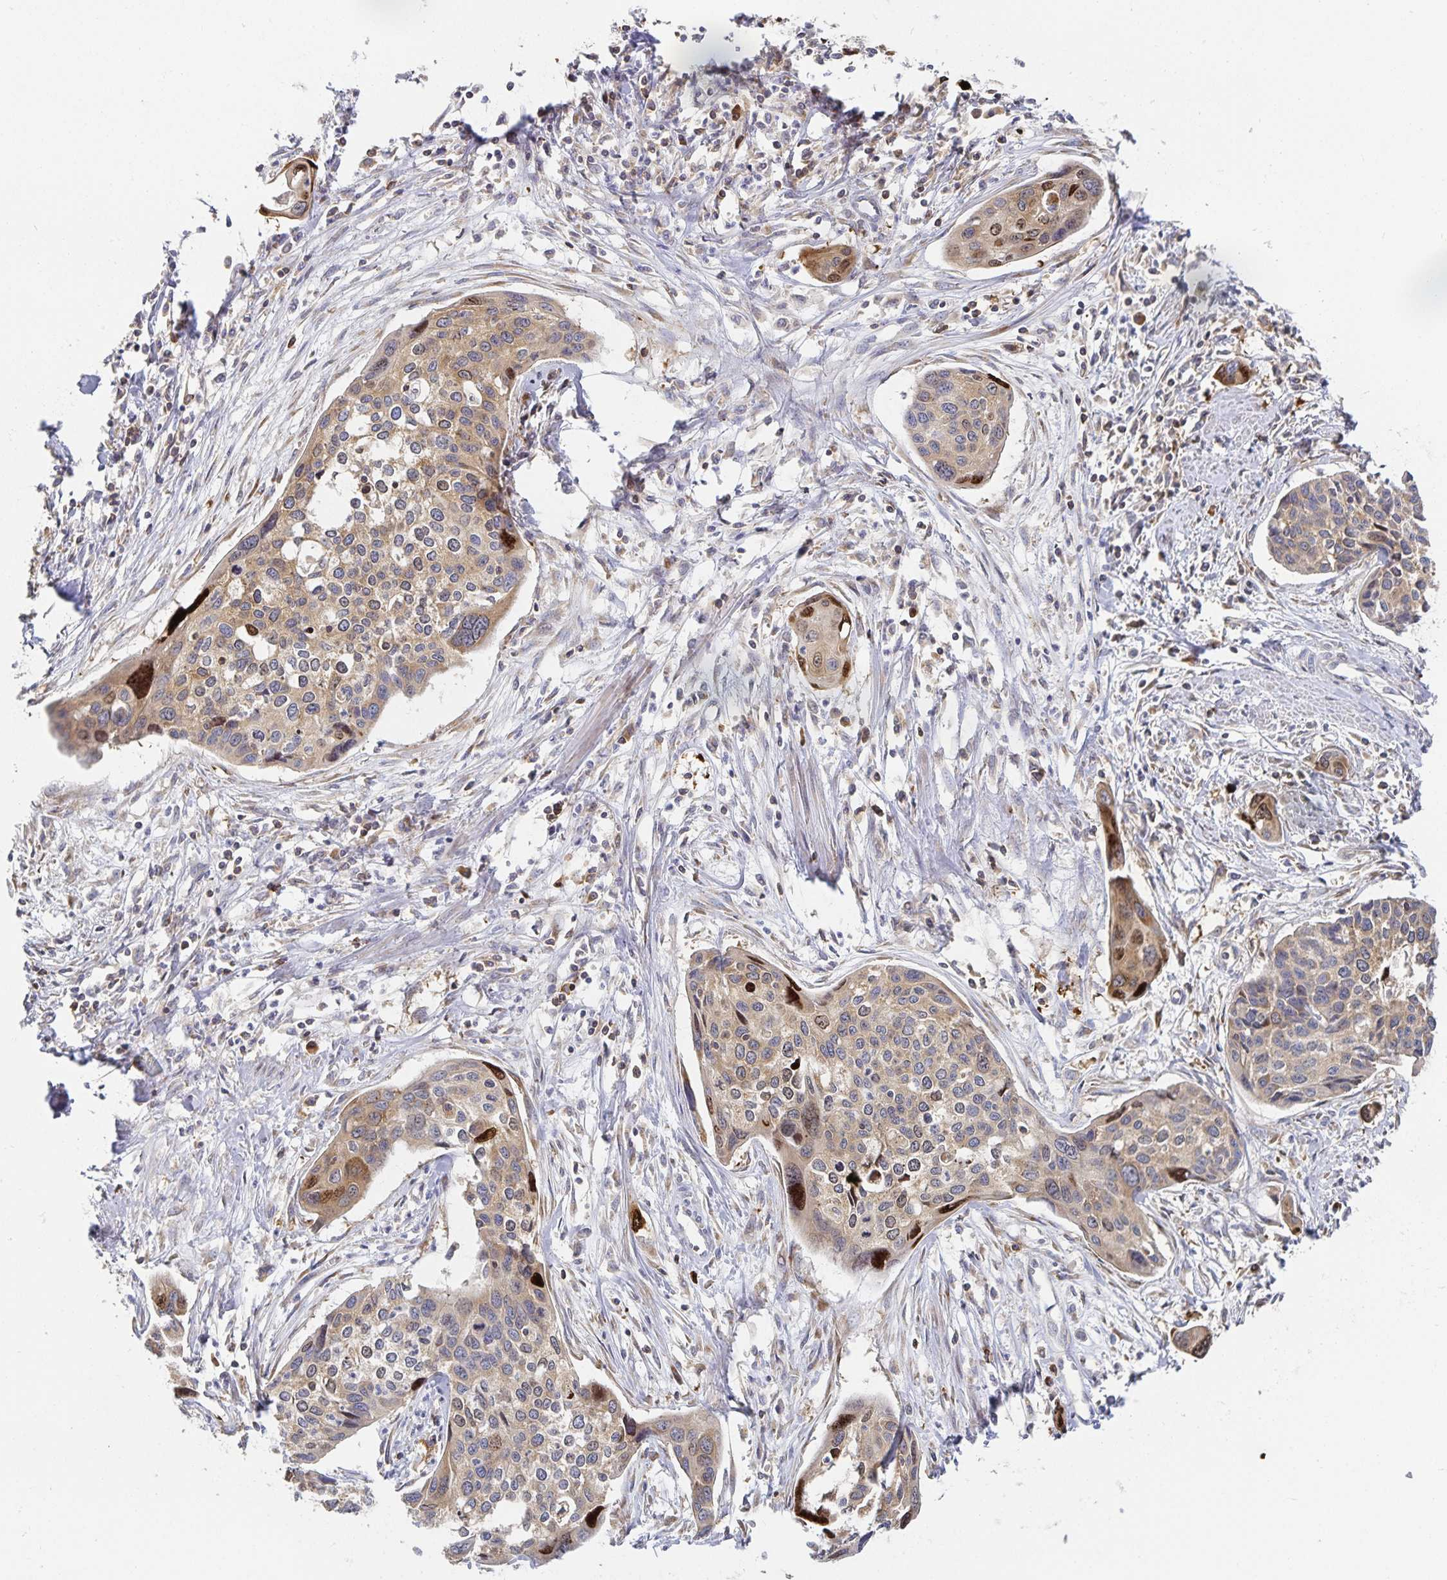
{"staining": {"intensity": "moderate", "quantity": "<25%", "location": "cytoplasmic/membranous,nuclear"}, "tissue": "cervical cancer", "cell_type": "Tumor cells", "image_type": "cancer", "snomed": [{"axis": "morphology", "description": "Squamous cell carcinoma, NOS"}, {"axis": "topography", "description": "Cervix"}], "caption": "Cervical cancer was stained to show a protein in brown. There is low levels of moderate cytoplasmic/membranous and nuclear expression in about <25% of tumor cells.", "gene": "NOMO1", "patient": {"sex": "female", "age": 31}}